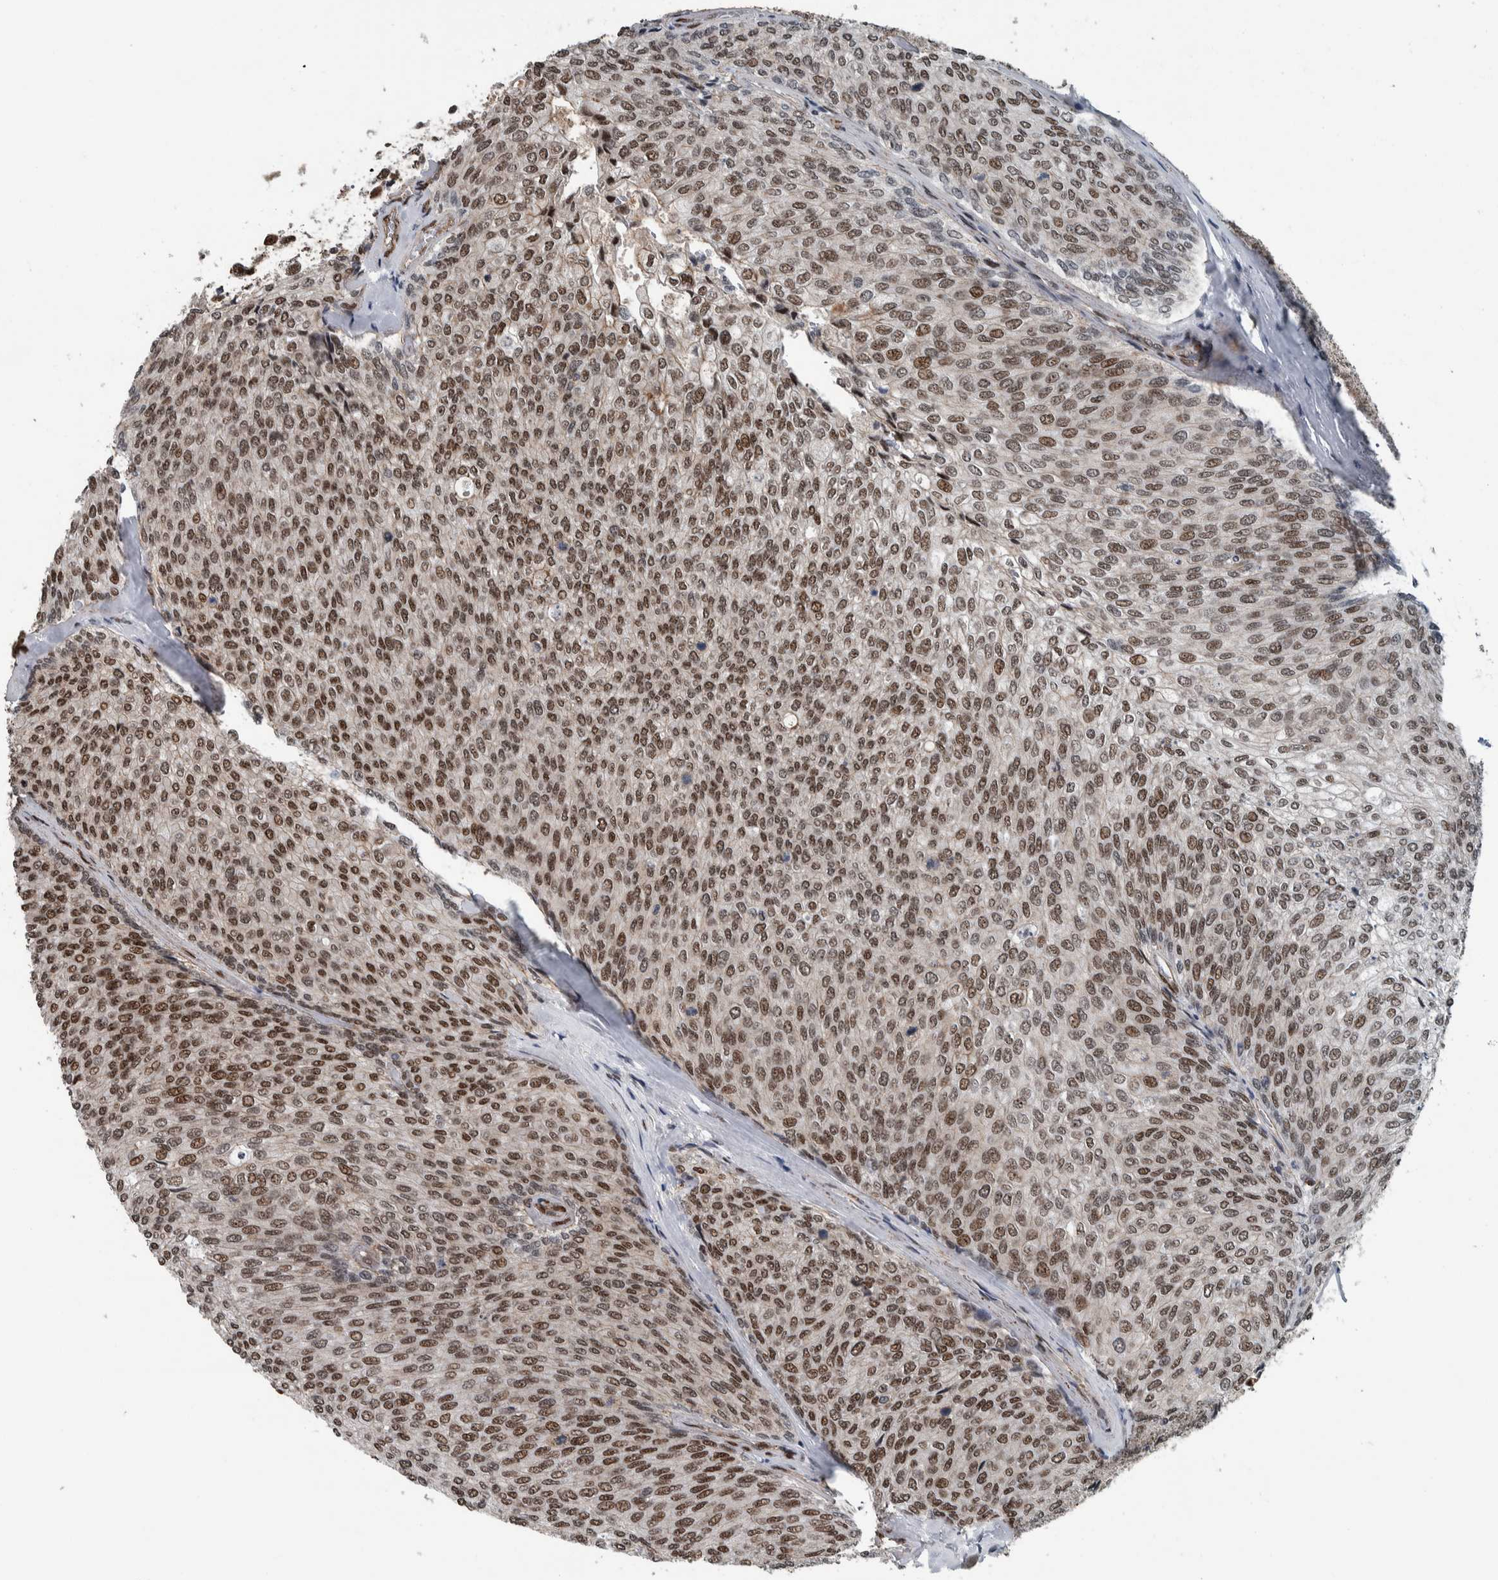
{"staining": {"intensity": "strong", "quantity": ">75%", "location": "nuclear"}, "tissue": "urothelial cancer", "cell_type": "Tumor cells", "image_type": "cancer", "snomed": [{"axis": "morphology", "description": "Urothelial carcinoma, Low grade"}, {"axis": "topography", "description": "Urinary bladder"}], "caption": "Human low-grade urothelial carcinoma stained with a brown dye shows strong nuclear positive expression in about >75% of tumor cells.", "gene": "FAM135B", "patient": {"sex": "female", "age": 79}}